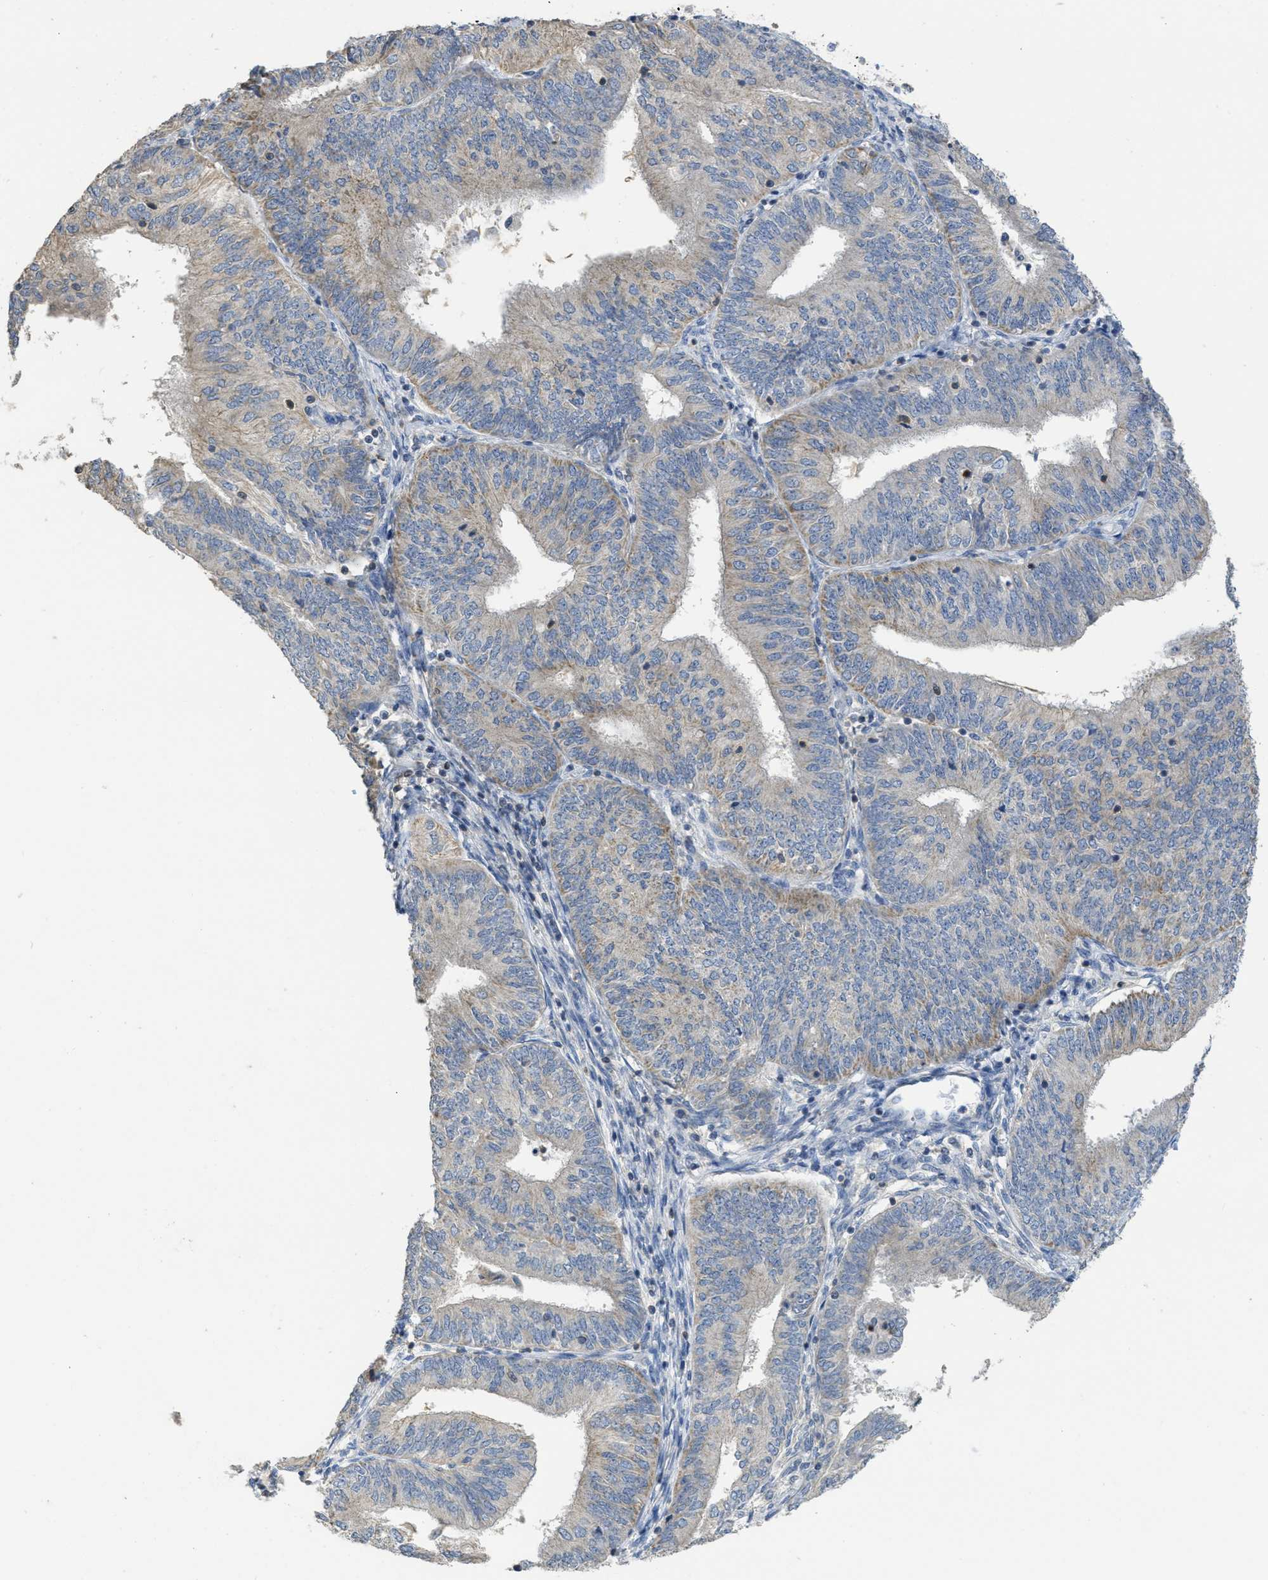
{"staining": {"intensity": "weak", "quantity": ">75%", "location": "cytoplasmic/membranous"}, "tissue": "endometrial cancer", "cell_type": "Tumor cells", "image_type": "cancer", "snomed": [{"axis": "morphology", "description": "Adenocarcinoma, NOS"}, {"axis": "topography", "description": "Endometrium"}], "caption": "Human endometrial cancer stained for a protein (brown) displays weak cytoplasmic/membranous positive expression in about >75% of tumor cells.", "gene": "SFXN2", "patient": {"sex": "female", "age": 58}}